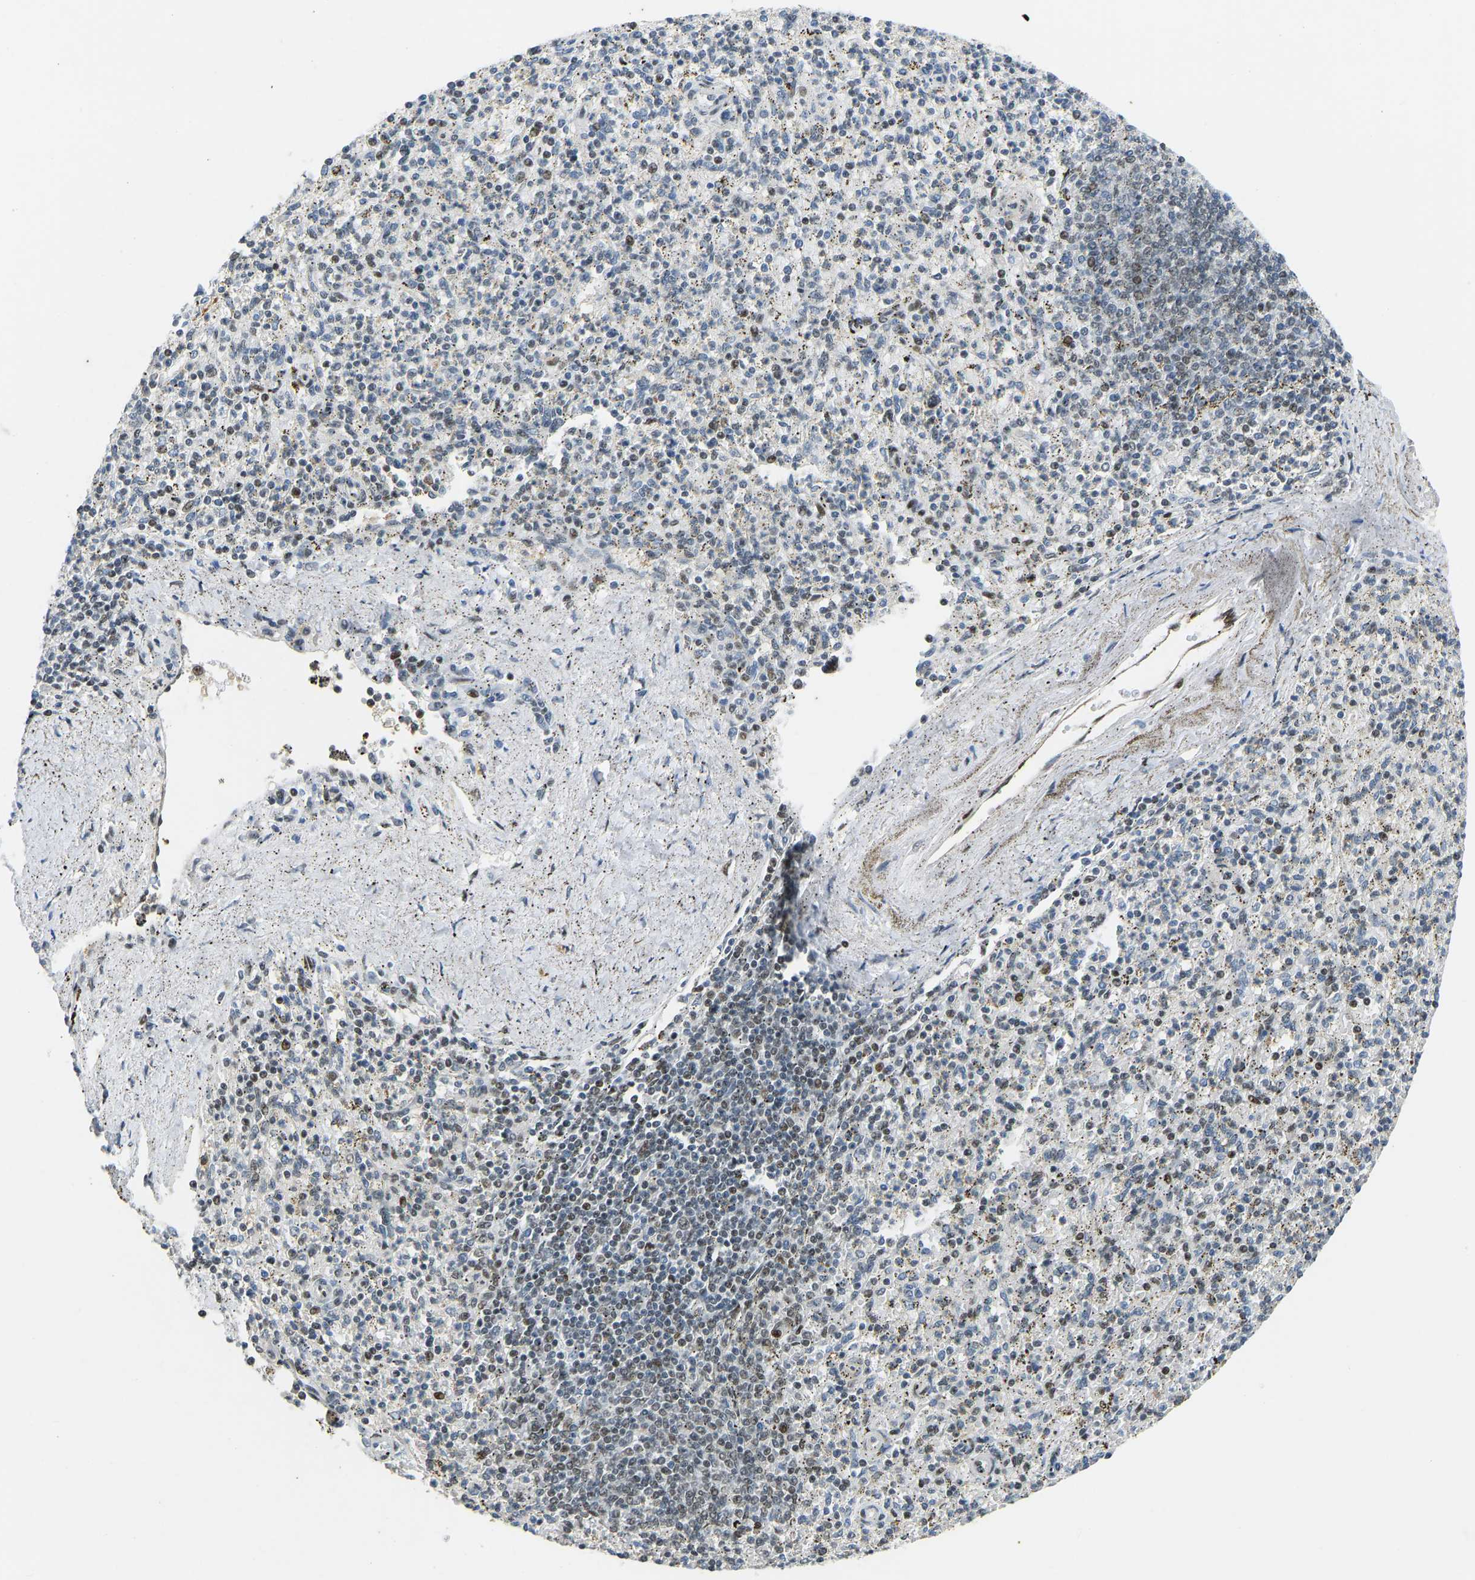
{"staining": {"intensity": "strong", "quantity": "25%-75%", "location": "nuclear"}, "tissue": "spleen", "cell_type": "Cells in red pulp", "image_type": "normal", "snomed": [{"axis": "morphology", "description": "Normal tissue, NOS"}, {"axis": "topography", "description": "Spleen"}], "caption": "The photomicrograph demonstrates immunohistochemical staining of normal spleen. There is strong nuclear staining is appreciated in approximately 25%-75% of cells in red pulp.", "gene": "FOXK1", "patient": {"sex": "male", "age": 72}}